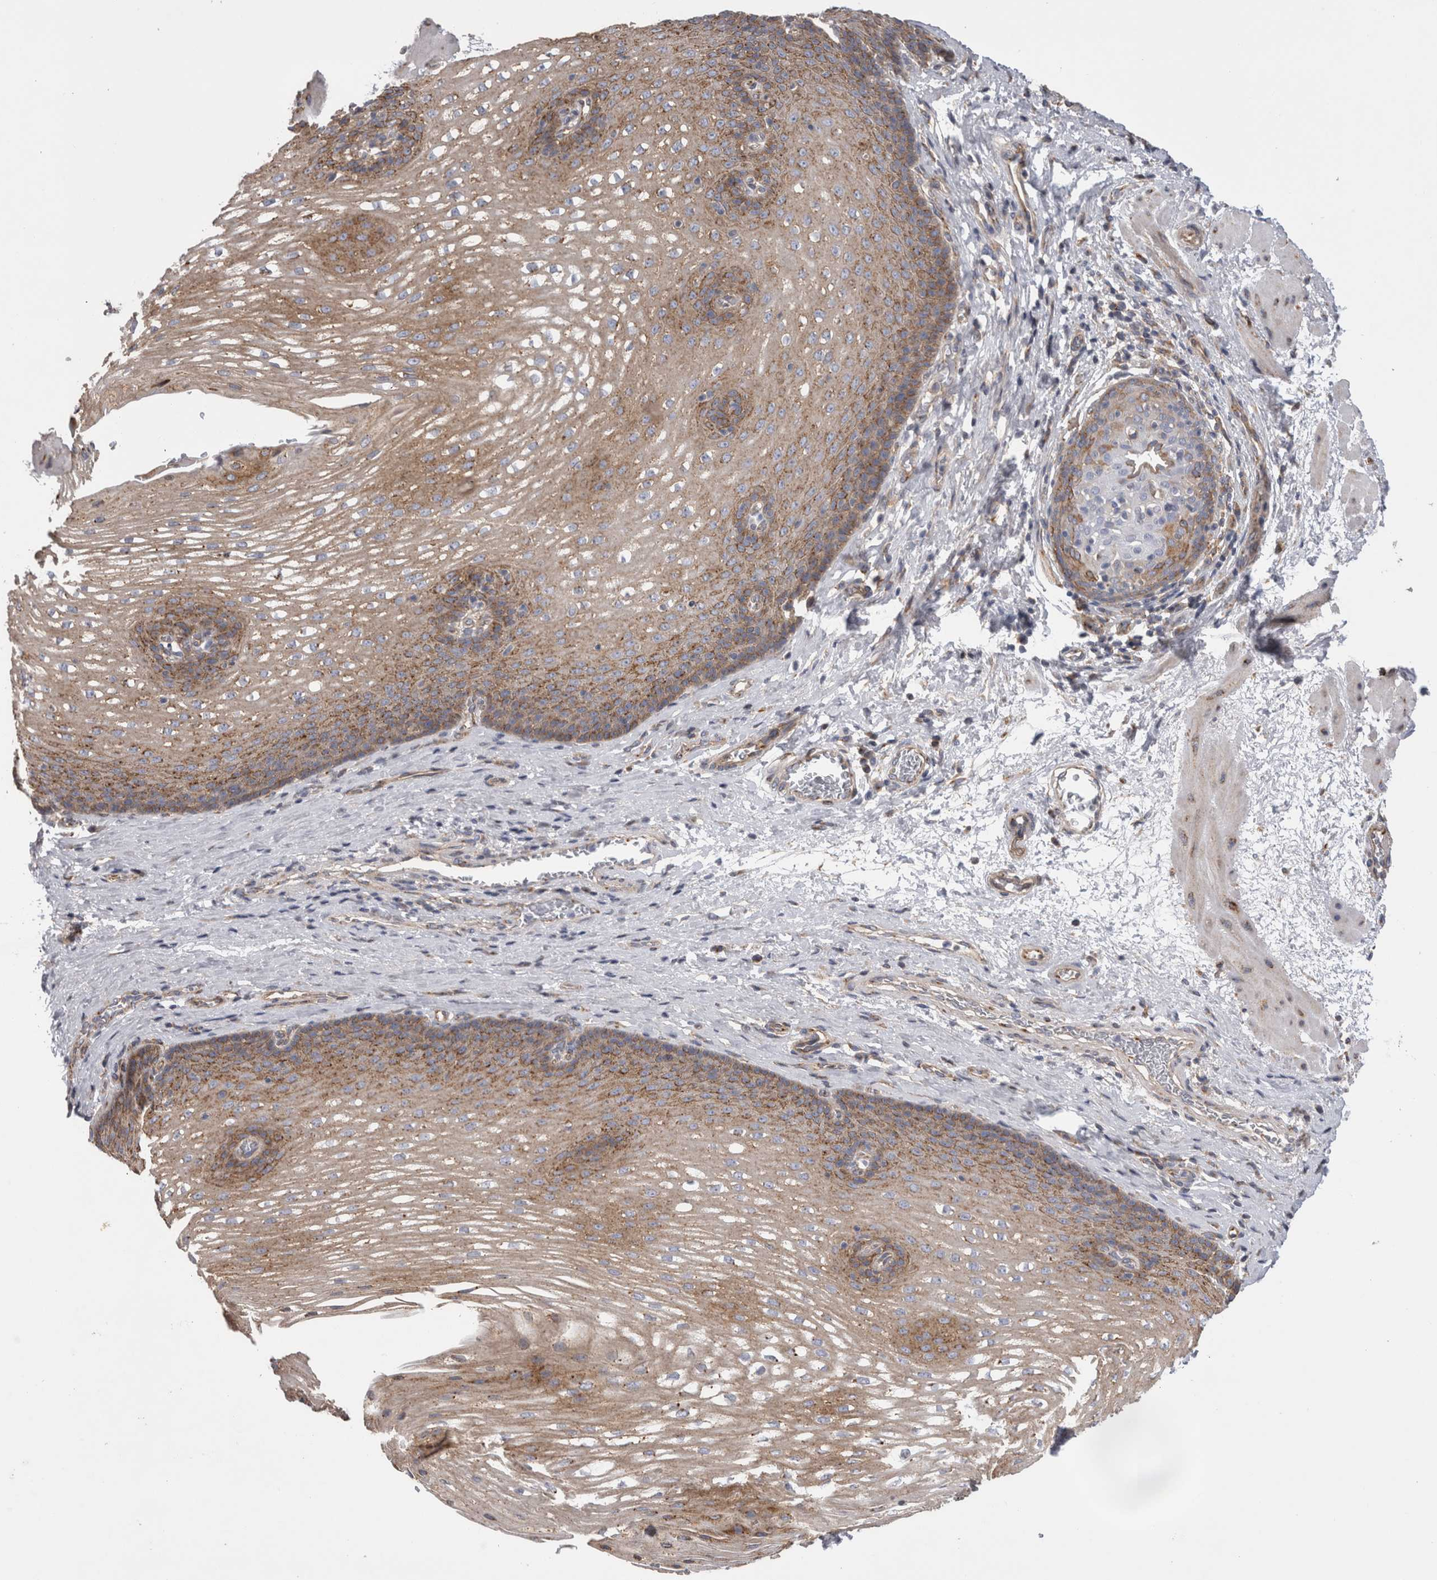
{"staining": {"intensity": "moderate", "quantity": ">75%", "location": "cytoplasmic/membranous"}, "tissue": "esophagus", "cell_type": "Squamous epithelial cells", "image_type": "normal", "snomed": [{"axis": "morphology", "description": "Normal tissue, NOS"}, {"axis": "topography", "description": "Esophagus"}], "caption": "Immunohistochemistry micrograph of unremarkable esophagus: esophagus stained using immunohistochemistry displays medium levels of moderate protein expression localized specifically in the cytoplasmic/membranous of squamous epithelial cells, appearing as a cytoplasmic/membranous brown color.", "gene": "ATXN3L", "patient": {"sex": "male", "age": 48}}